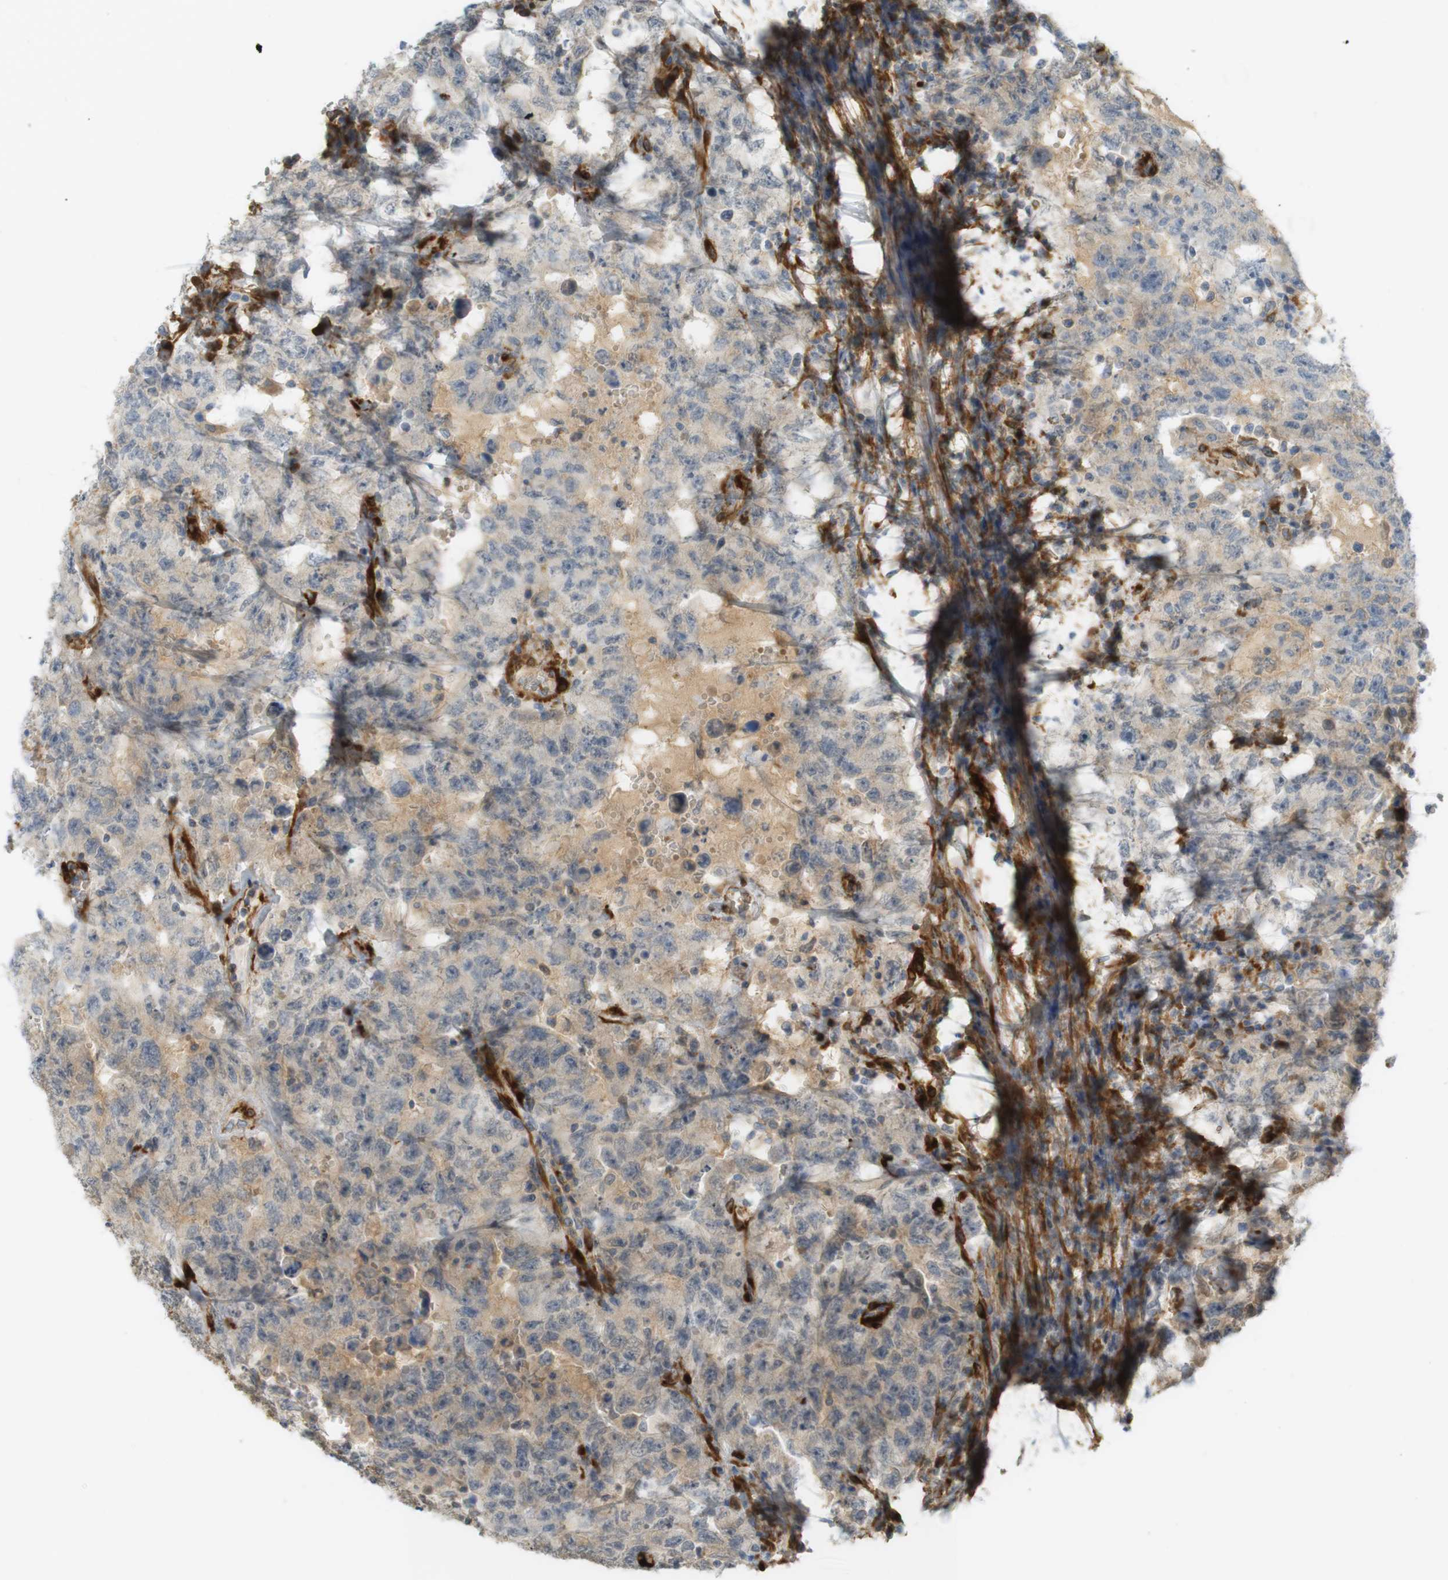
{"staining": {"intensity": "weak", "quantity": "25%-75%", "location": "cytoplasmic/membranous"}, "tissue": "testis cancer", "cell_type": "Tumor cells", "image_type": "cancer", "snomed": [{"axis": "morphology", "description": "Carcinoma, Embryonal, NOS"}, {"axis": "topography", "description": "Testis"}], "caption": "High-magnification brightfield microscopy of embryonal carcinoma (testis) stained with DAB (3,3'-diaminobenzidine) (brown) and counterstained with hematoxylin (blue). tumor cells exhibit weak cytoplasmic/membranous expression is appreciated in approximately25%-75% of cells.", "gene": "PDE3A", "patient": {"sex": "male", "age": 26}}